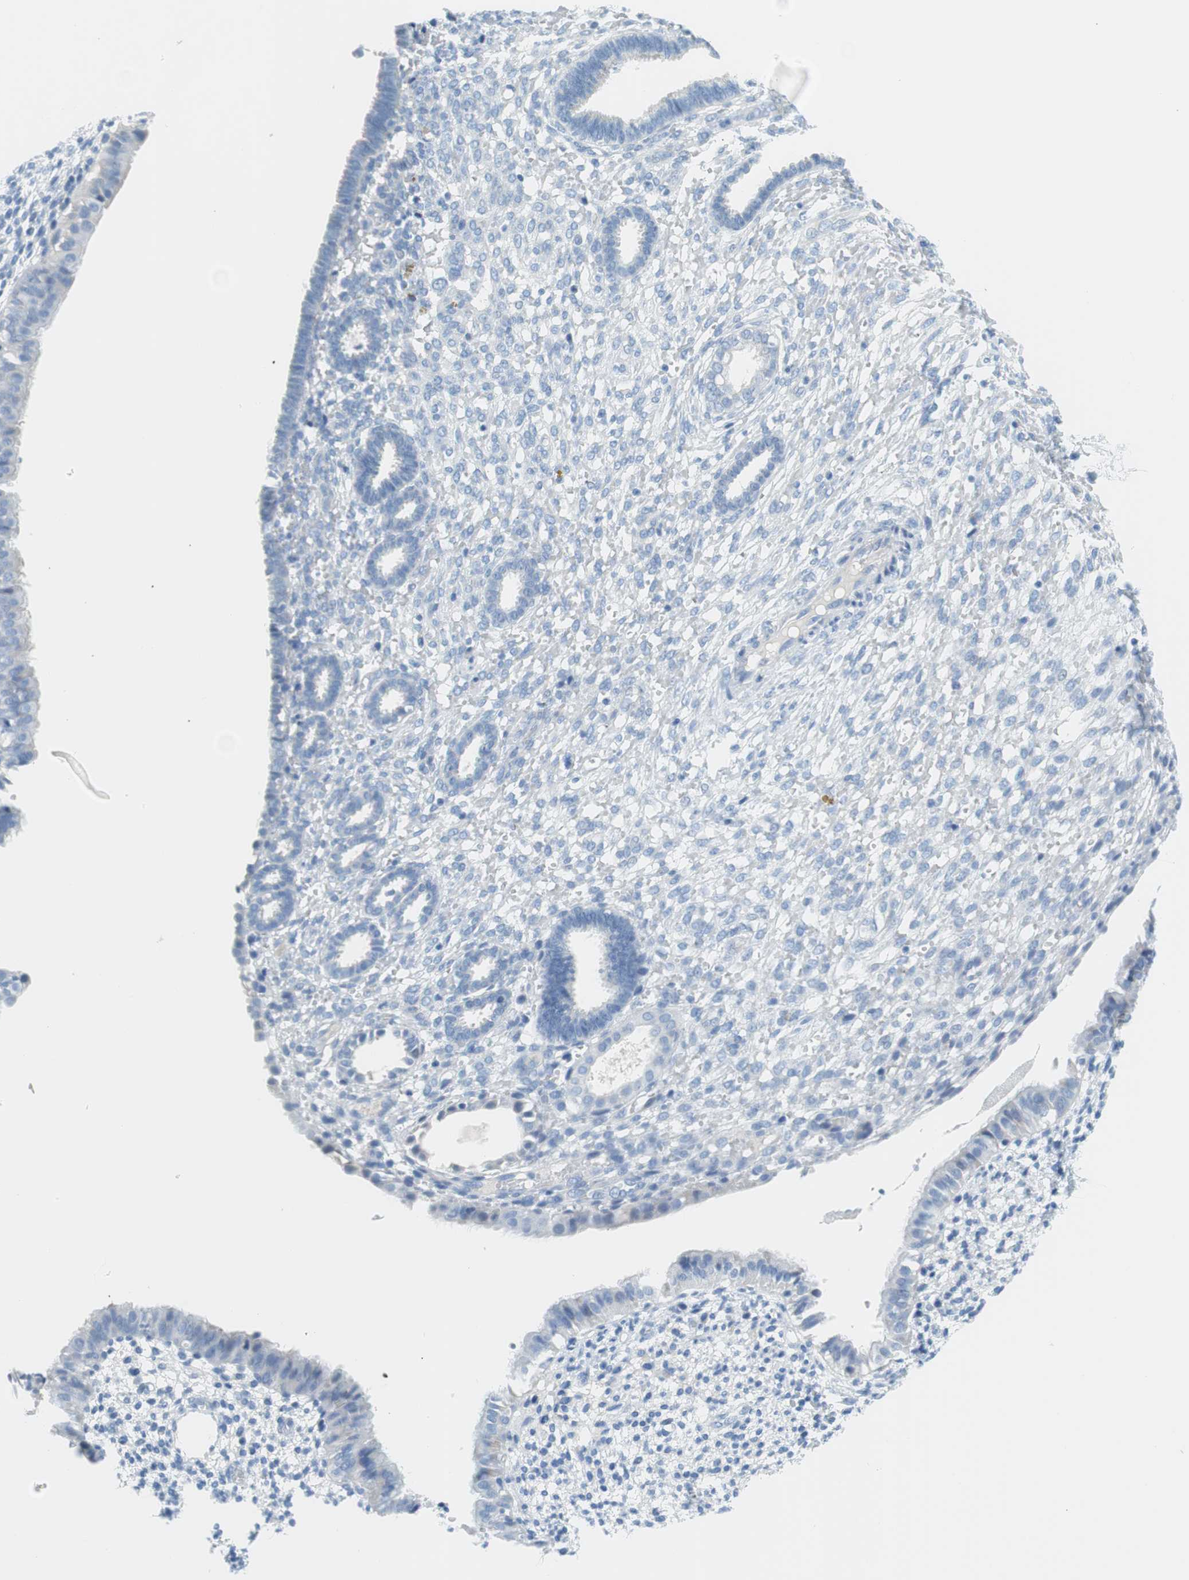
{"staining": {"intensity": "negative", "quantity": "none", "location": "none"}, "tissue": "endometrium", "cell_type": "Cells in endometrial stroma", "image_type": "normal", "snomed": [{"axis": "morphology", "description": "Normal tissue, NOS"}, {"axis": "topography", "description": "Endometrium"}], "caption": "Immunohistochemical staining of benign human endometrium displays no significant staining in cells in endometrial stroma.", "gene": "MYH1", "patient": {"sex": "female", "age": 61}}